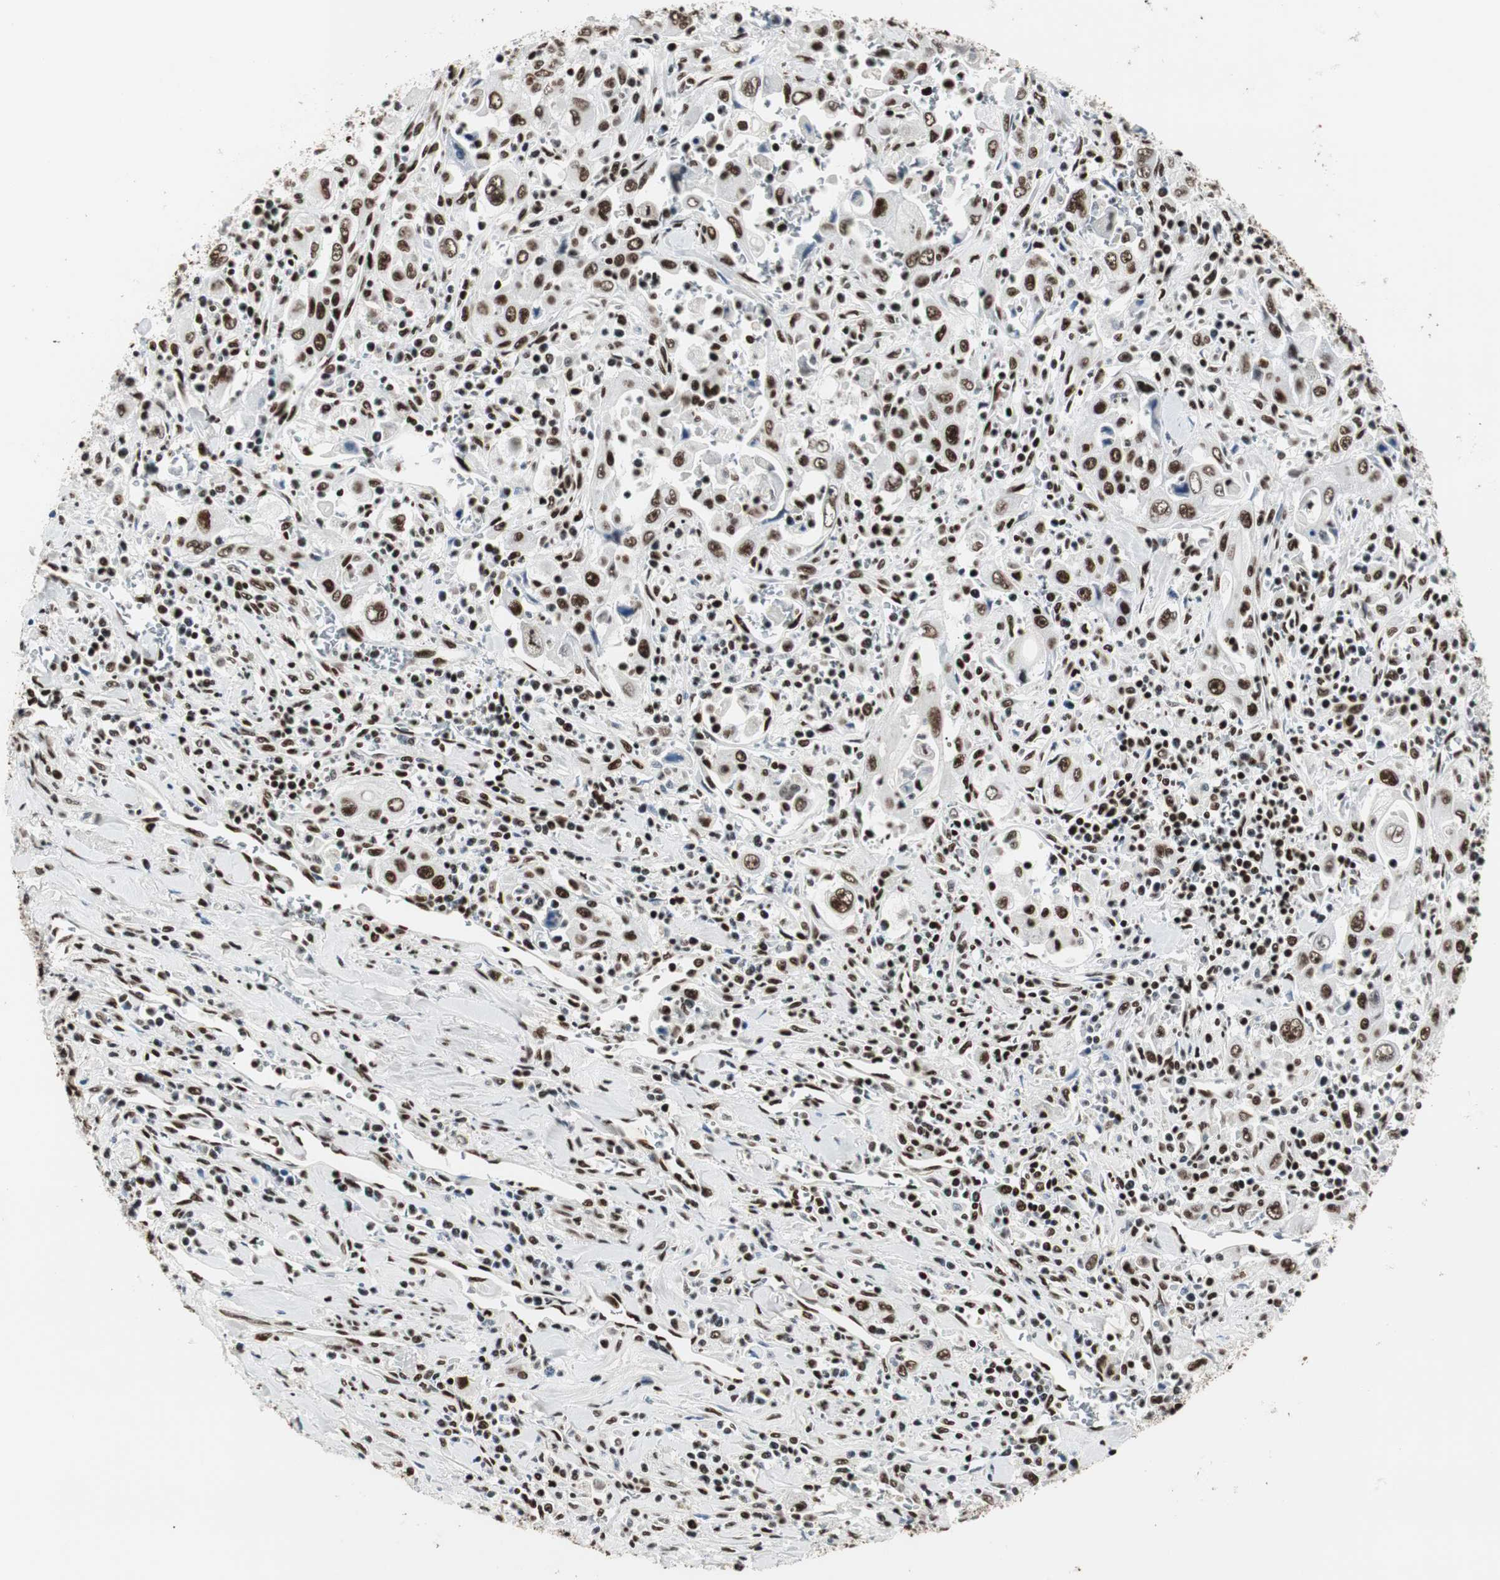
{"staining": {"intensity": "strong", "quantity": ">75%", "location": "nuclear"}, "tissue": "pancreatic cancer", "cell_type": "Tumor cells", "image_type": "cancer", "snomed": [{"axis": "morphology", "description": "Adenocarcinoma, NOS"}, {"axis": "topography", "description": "Pancreas"}], "caption": "A brown stain highlights strong nuclear staining of a protein in human pancreatic adenocarcinoma tumor cells. The staining was performed using DAB, with brown indicating positive protein expression. Nuclei are stained blue with hematoxylin.", "gene": "MTA2", "patient": {"sex": "male", "age": 70}}